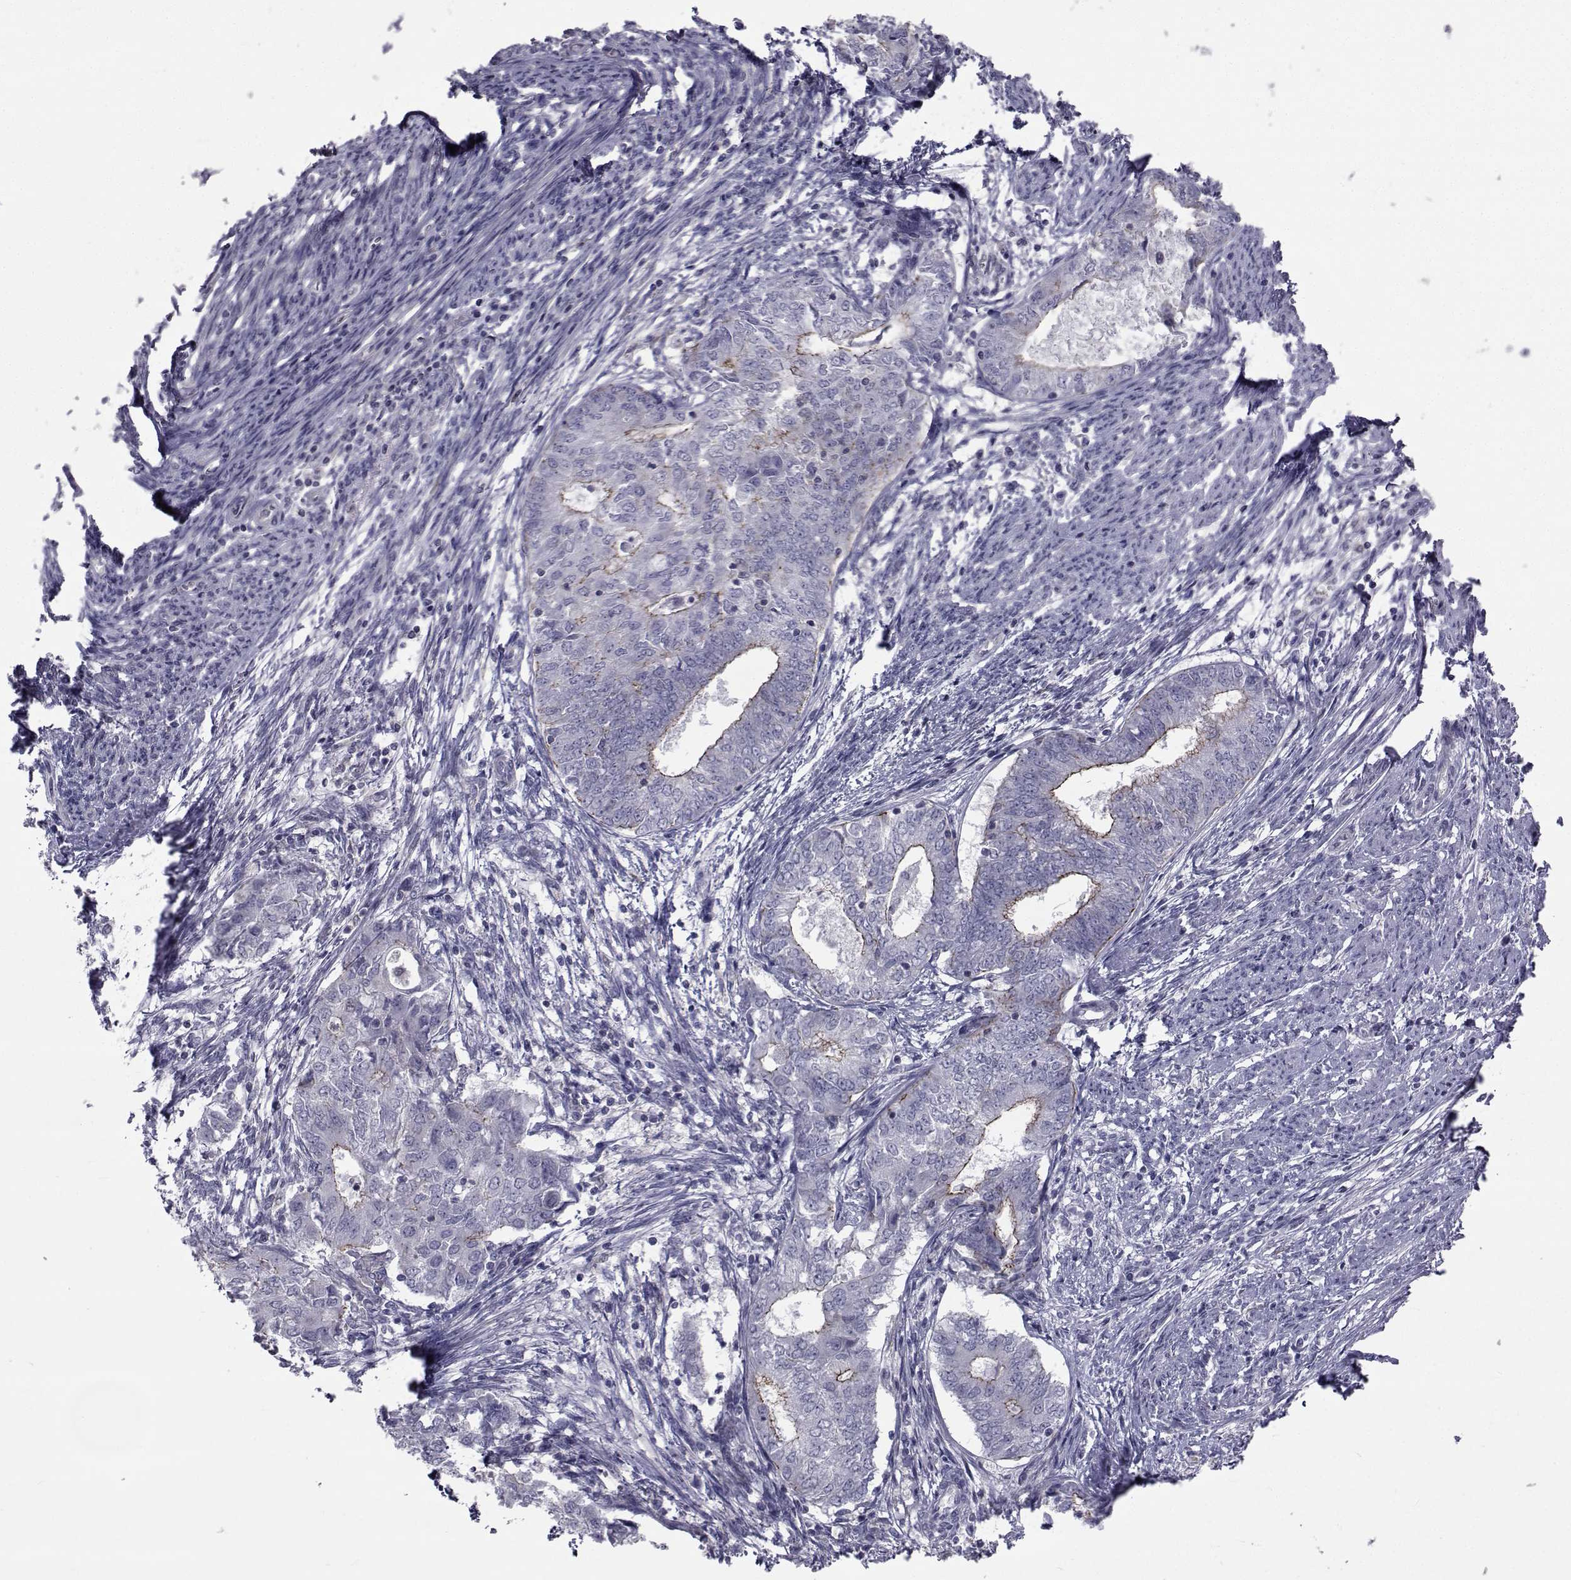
{"staining": {"intensity": "strong", "quantity": "25%-75%", "location": "cytoplasmic/membranous"}, "tissue": "endometrial cancer", "cell_type": "Tumor cells", "image_type": "cancer", "snomed": [{"axis": "morphology", "description": "Adenocarcinoma, NOS"}, {"axis": "topography", "description": "Endometrium"}], "caption": "About 25%-75% of tumor cells in human endometrial cancer (adenocarcinoma) reveal strong cytoplasmic/membranous protein expression as visualized by brown immunohistochemical staining.", "gene": "SLC30A10", "patient": {"sex": "female", "age": 62}}